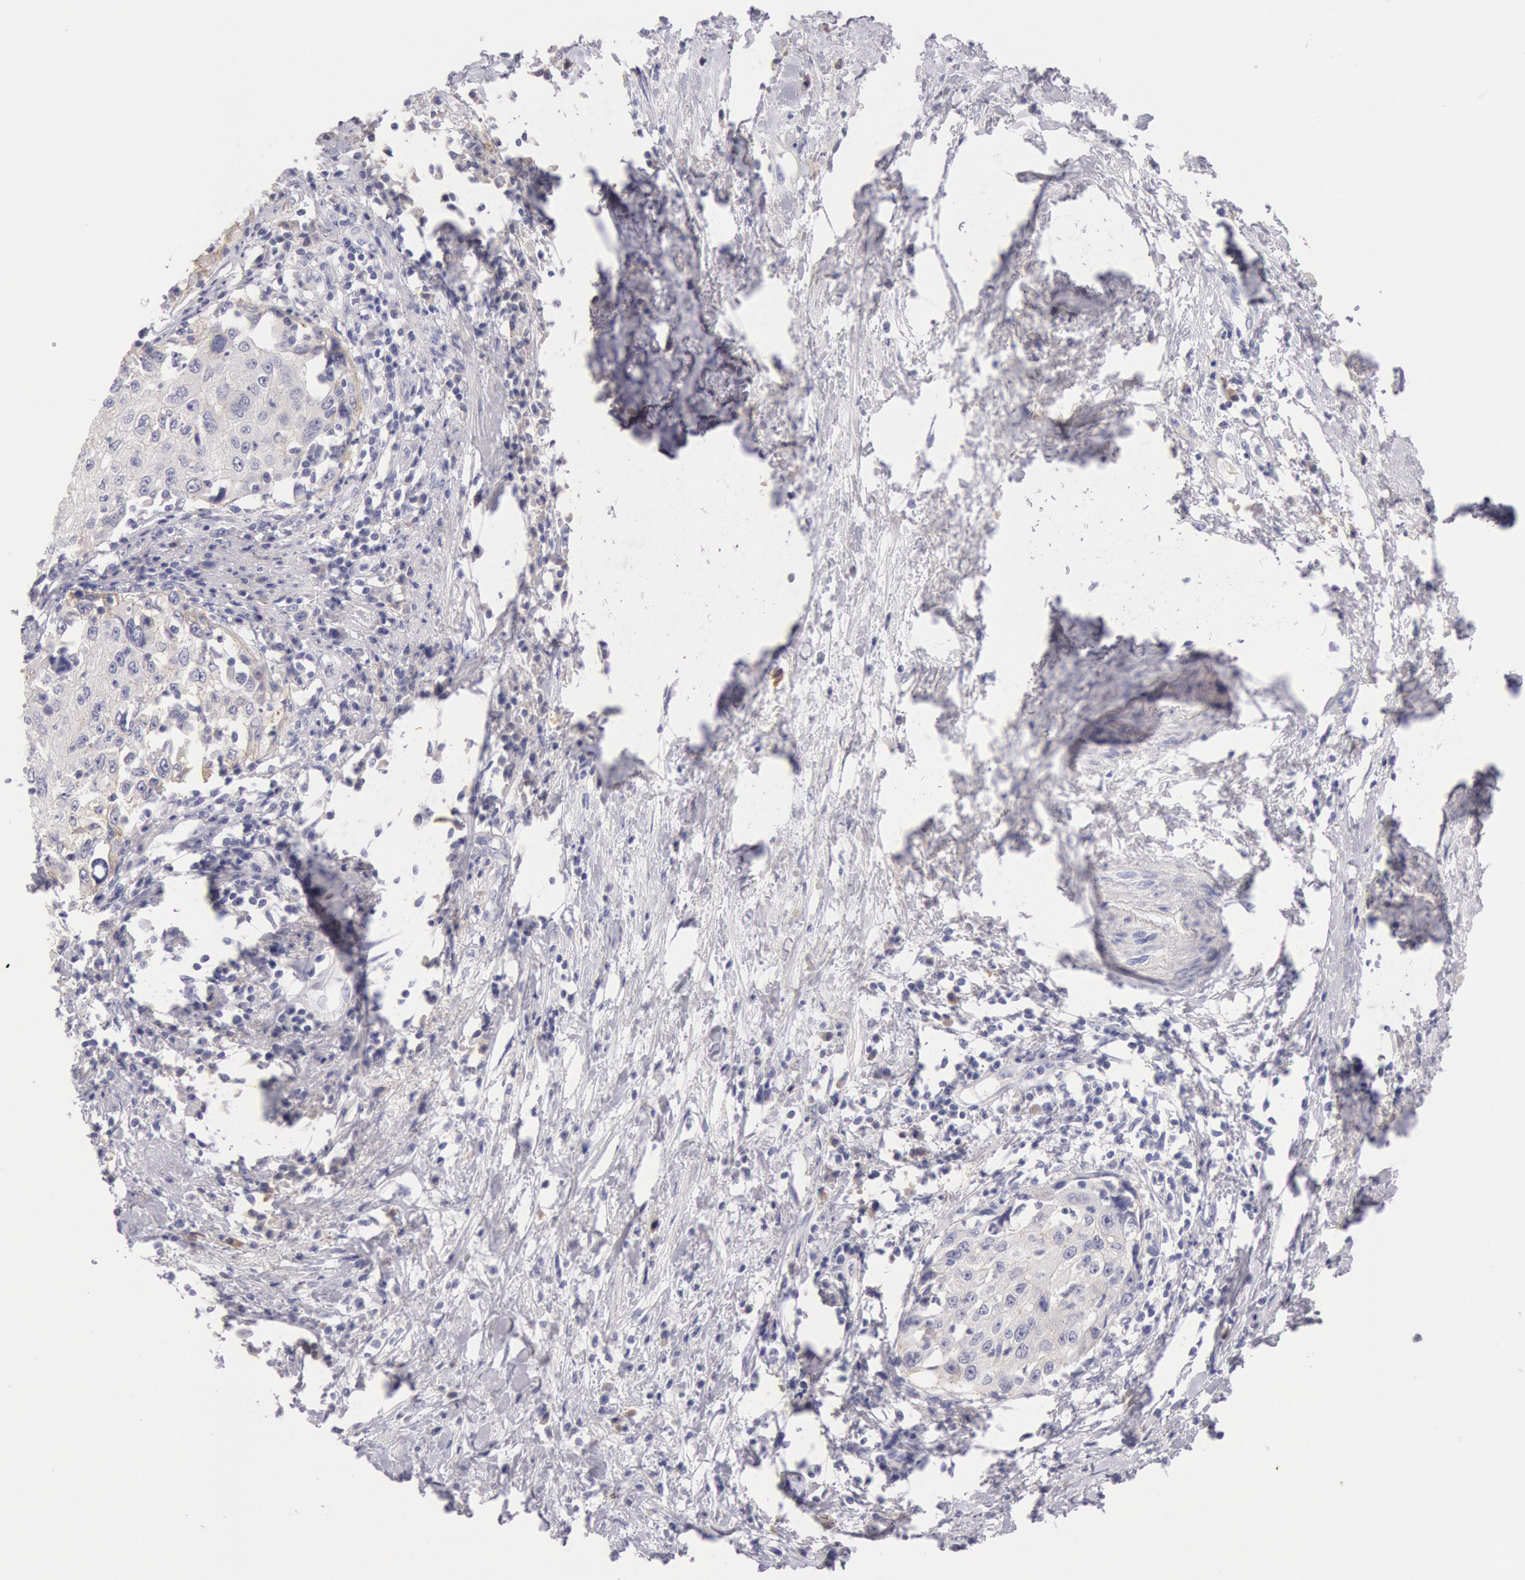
{"staining": {"intensity": "weak", "quantity": "25%-75%", "location": "cytoplasmic/membranous"}, "tissue": "cervical cancer", "cell_type": "Tumor cells", "image_type": "cancer", "snomed": [{"axis": "morphology", "description": "Squamous cell carcinoma, NOS"}, {"axis": "topography", "description": "Cervix"}], "caption": "Human squamous cell carcinoma (cervical) stained with a brown dye reveals weak cytoplasmic/membranous positive positivity in about 25%-75% of tumor cells.", "gene": "EGFR", "patient": {"sex": "female", "age": 57}}